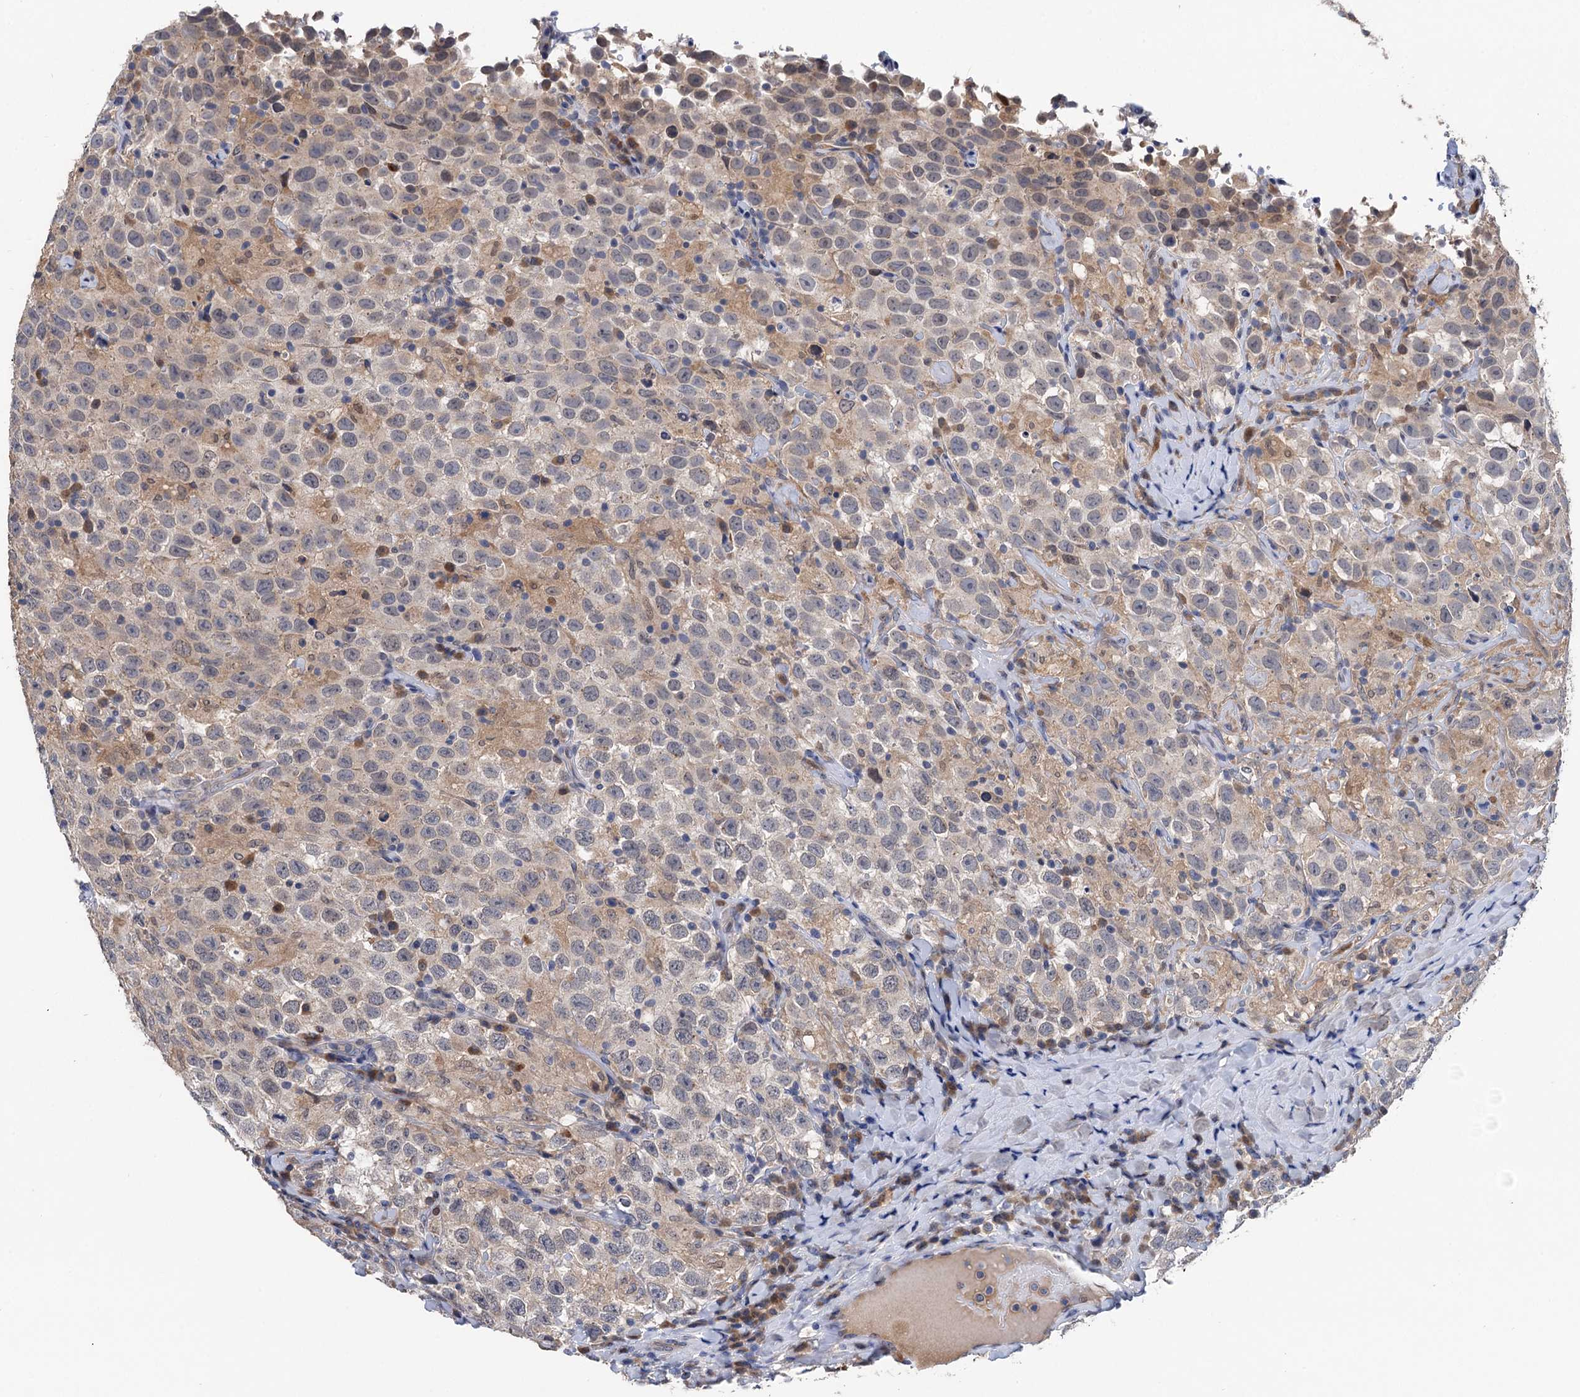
{"staining": {"intensity": "negative", "quantity": "none", "location": "none"}, "tissue": "testis cancer", "cell_type": "Tumor cells", "image_type": "cancer", "snomed": [{"axis": "morphology", "description": "Seminoma, NOS"}, {"axis": "topography", "description": "Testis"}], "caption": "The image displays no significant positivity in tumor cells of testis cancer (seminoma). (DAB IHC with hematoxylin counter stain).", "gene": "TMEM39B", "patient": {"sex": "male", "age": 41}}